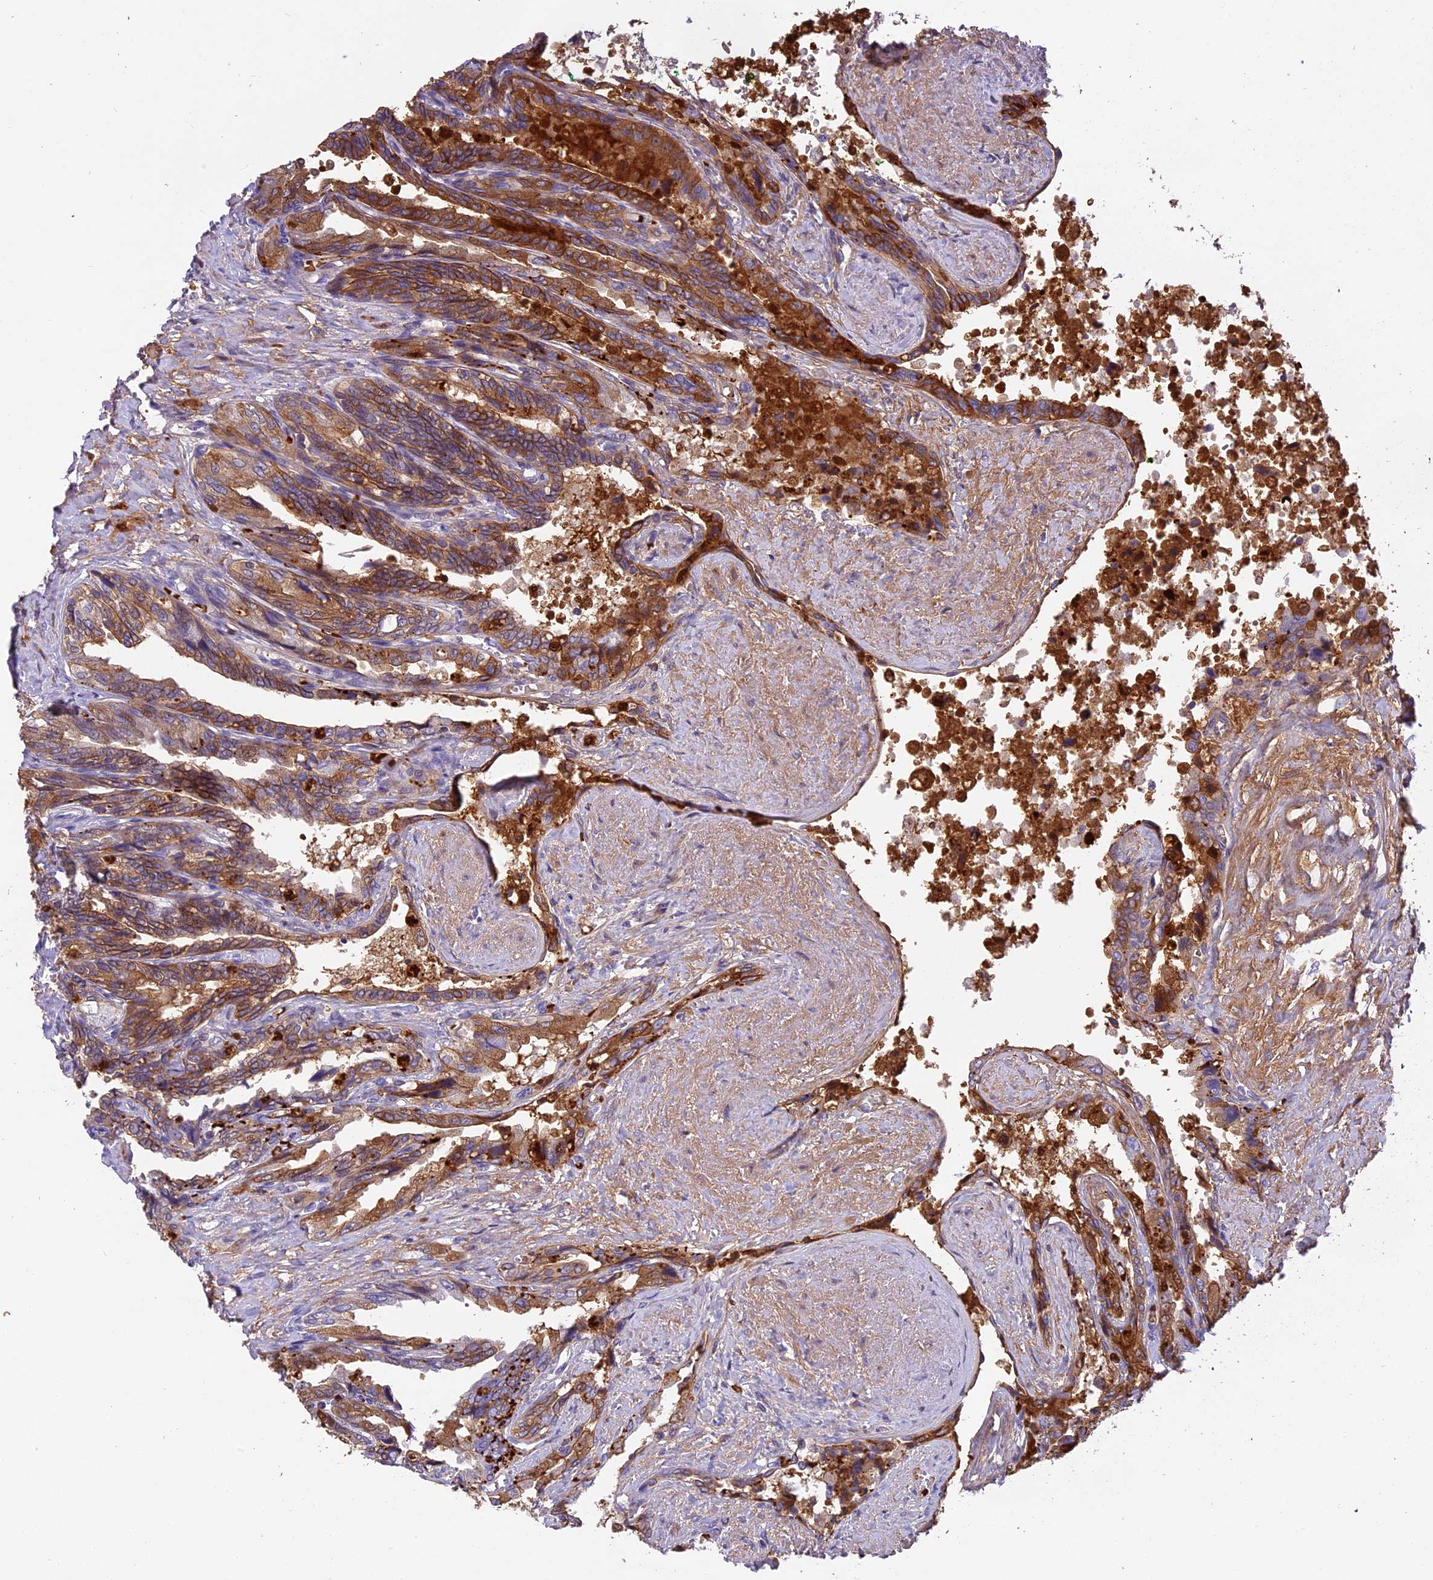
{"staining": {"intensity": "moderate", "quantity": "25%-75%", "location": "cytoplasmic/membranous"}, "tissue": "seminal vesicle", "cell_type": "Glandular cells", "image_type": "normal", "snomed": [{"axis": "morphology", "description": "Normal tissue, NOS"}, {"axis": "topography", "description": "Seminal veicle"}, {"axis": "topography", "description": "Peripheral nerve tissue"}], "caption": "DAB immunohistochemical staining of benign human seminal vesicle demonstrates moderate cytoplasmic/membranous protein positivity in approximately 25%-75% of glandular cells. Using DAB (brown) and hematoxylin (blue) stains, captured at high magnification using brightfield microscopy.", "gene": "PHAF1", "patient": {"sex": "male", "age": 60}}